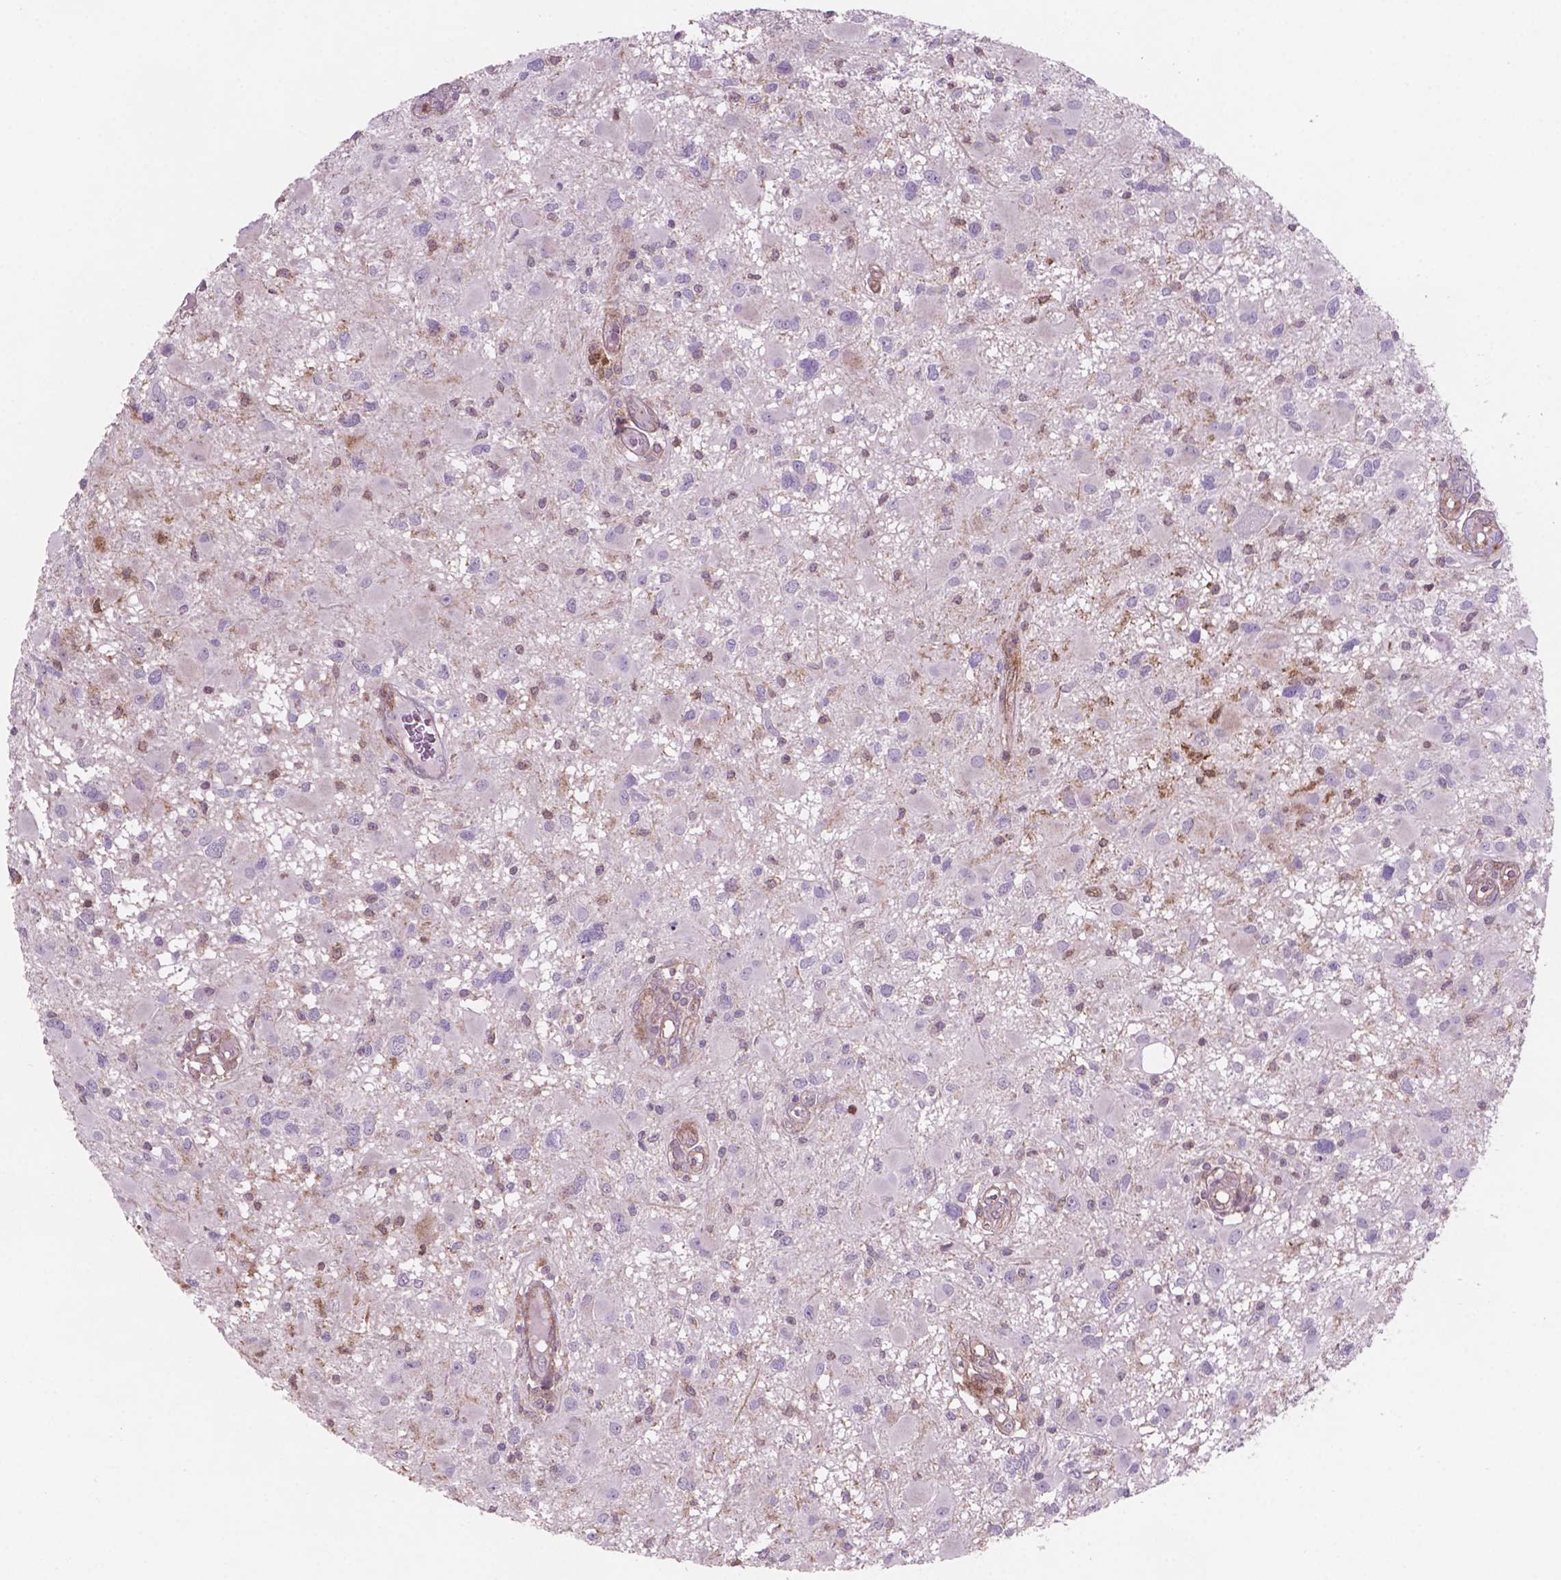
{"staining": {"intensity": "negative", "quantity": "none", "location": "none"}, "tissue": "glioma", "cell_type": "Tumor cells", "image_type": "cancer", "snomed": [{"axis": "morphology", "description": "Glioma, malignant, High grade"}, {"axis": "topography", "description": "Brain"}], "caption": "Immunohistochemistry (IHC) photomicrograph of high-grade glioma (malignant) stained for a protein (brown), which reveals no expression in tumor cells. (DAB immunohistochemistry, high magnification).", "gene": "LDHA", "patient": {"sex": "male", "age": 54}}